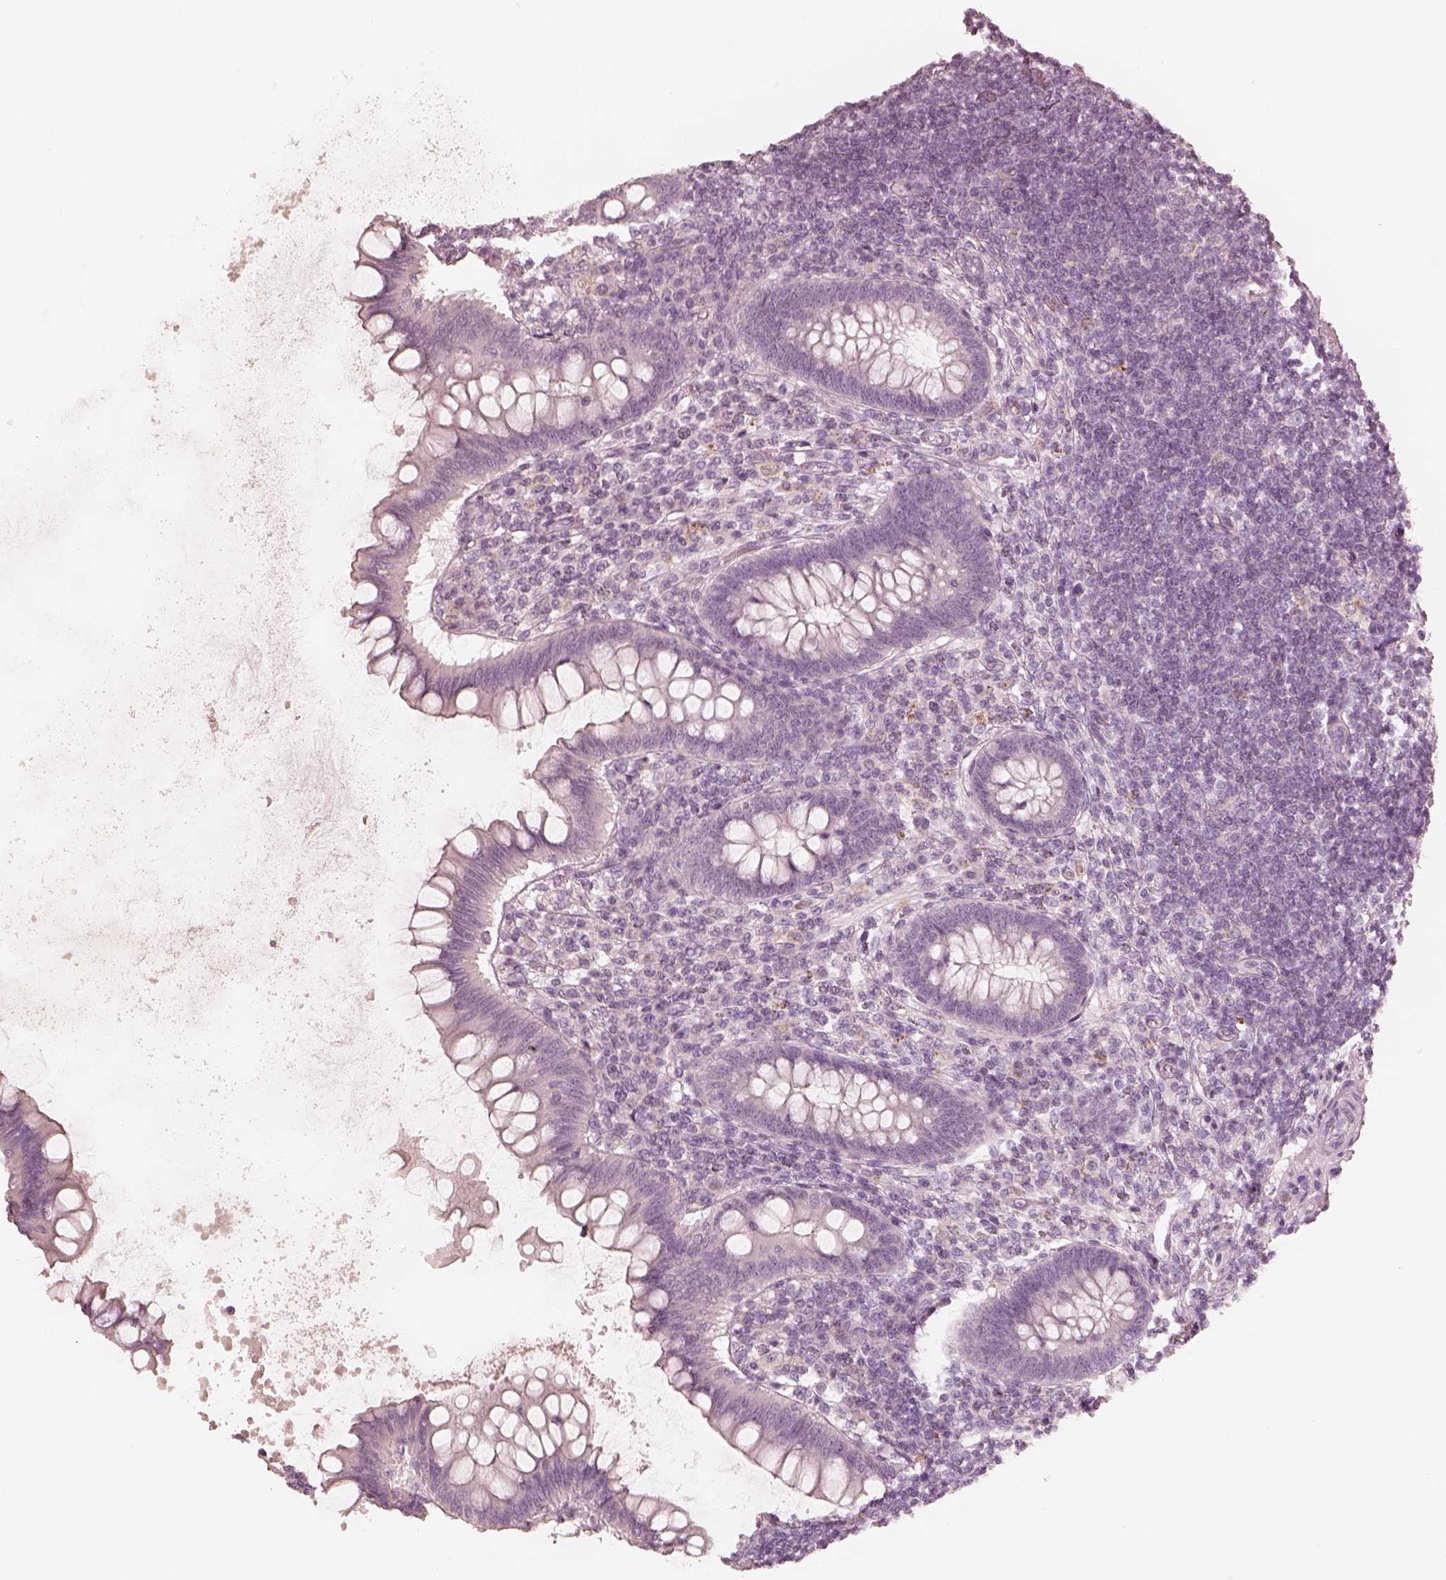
{"staining": {"intensity": "negative", "quantity": "none", "location": "none"}, "tissue": "appendix", "cell_type": "Glandular cells", "image_type": "normal", "snomed": [{"axis": "morphology", "description": "Normal tissue, NOS"}, {"axis": "topography", "description": "Appendix"}], "caption": "Glandular cells show no significant positivity in unremarkable appendix.", "gene": "CALR3", "patient": {"sex": "female", "age": 57}}